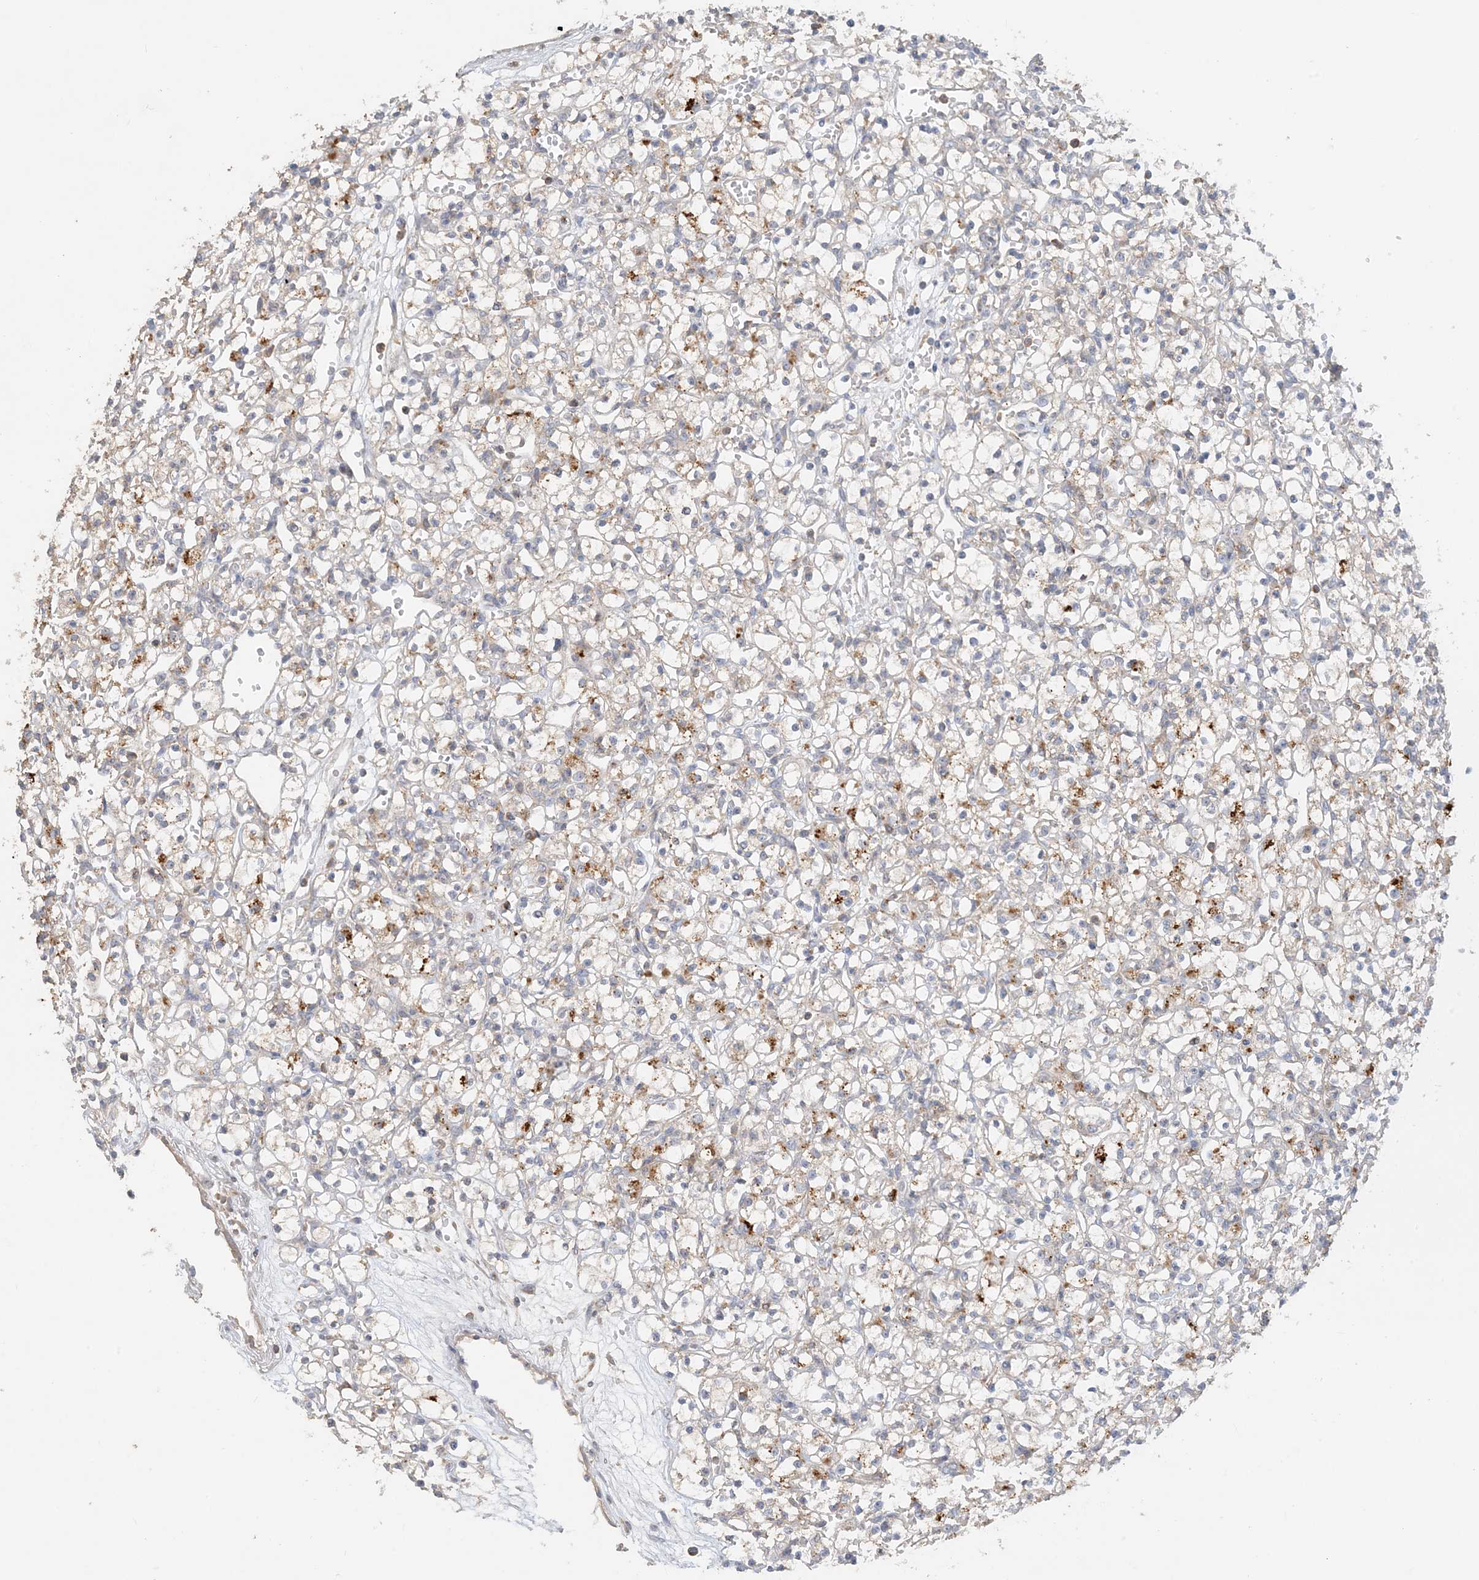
{"staining": {"intensity": "weak", "quantity": "25%-75%", "location": "cytoplasmic/membranous"}, "tissue": "renal cancer", "cell_type": "Tumor cells", "image_type": "cancer", "snomed": [{"axis": "morphology", "description": "Adenocarcinoma, NOS"}, {"axis": "topography", "description": "Kidney"}], "caption": "Immunohistochemical staining of renal cancer displays low levels of weak cytoplasmic/membranous expression in about 25%-75% of tumor cells.", "gene": "SPPL2A", "patient": {"sex": "female", "age": 59}}